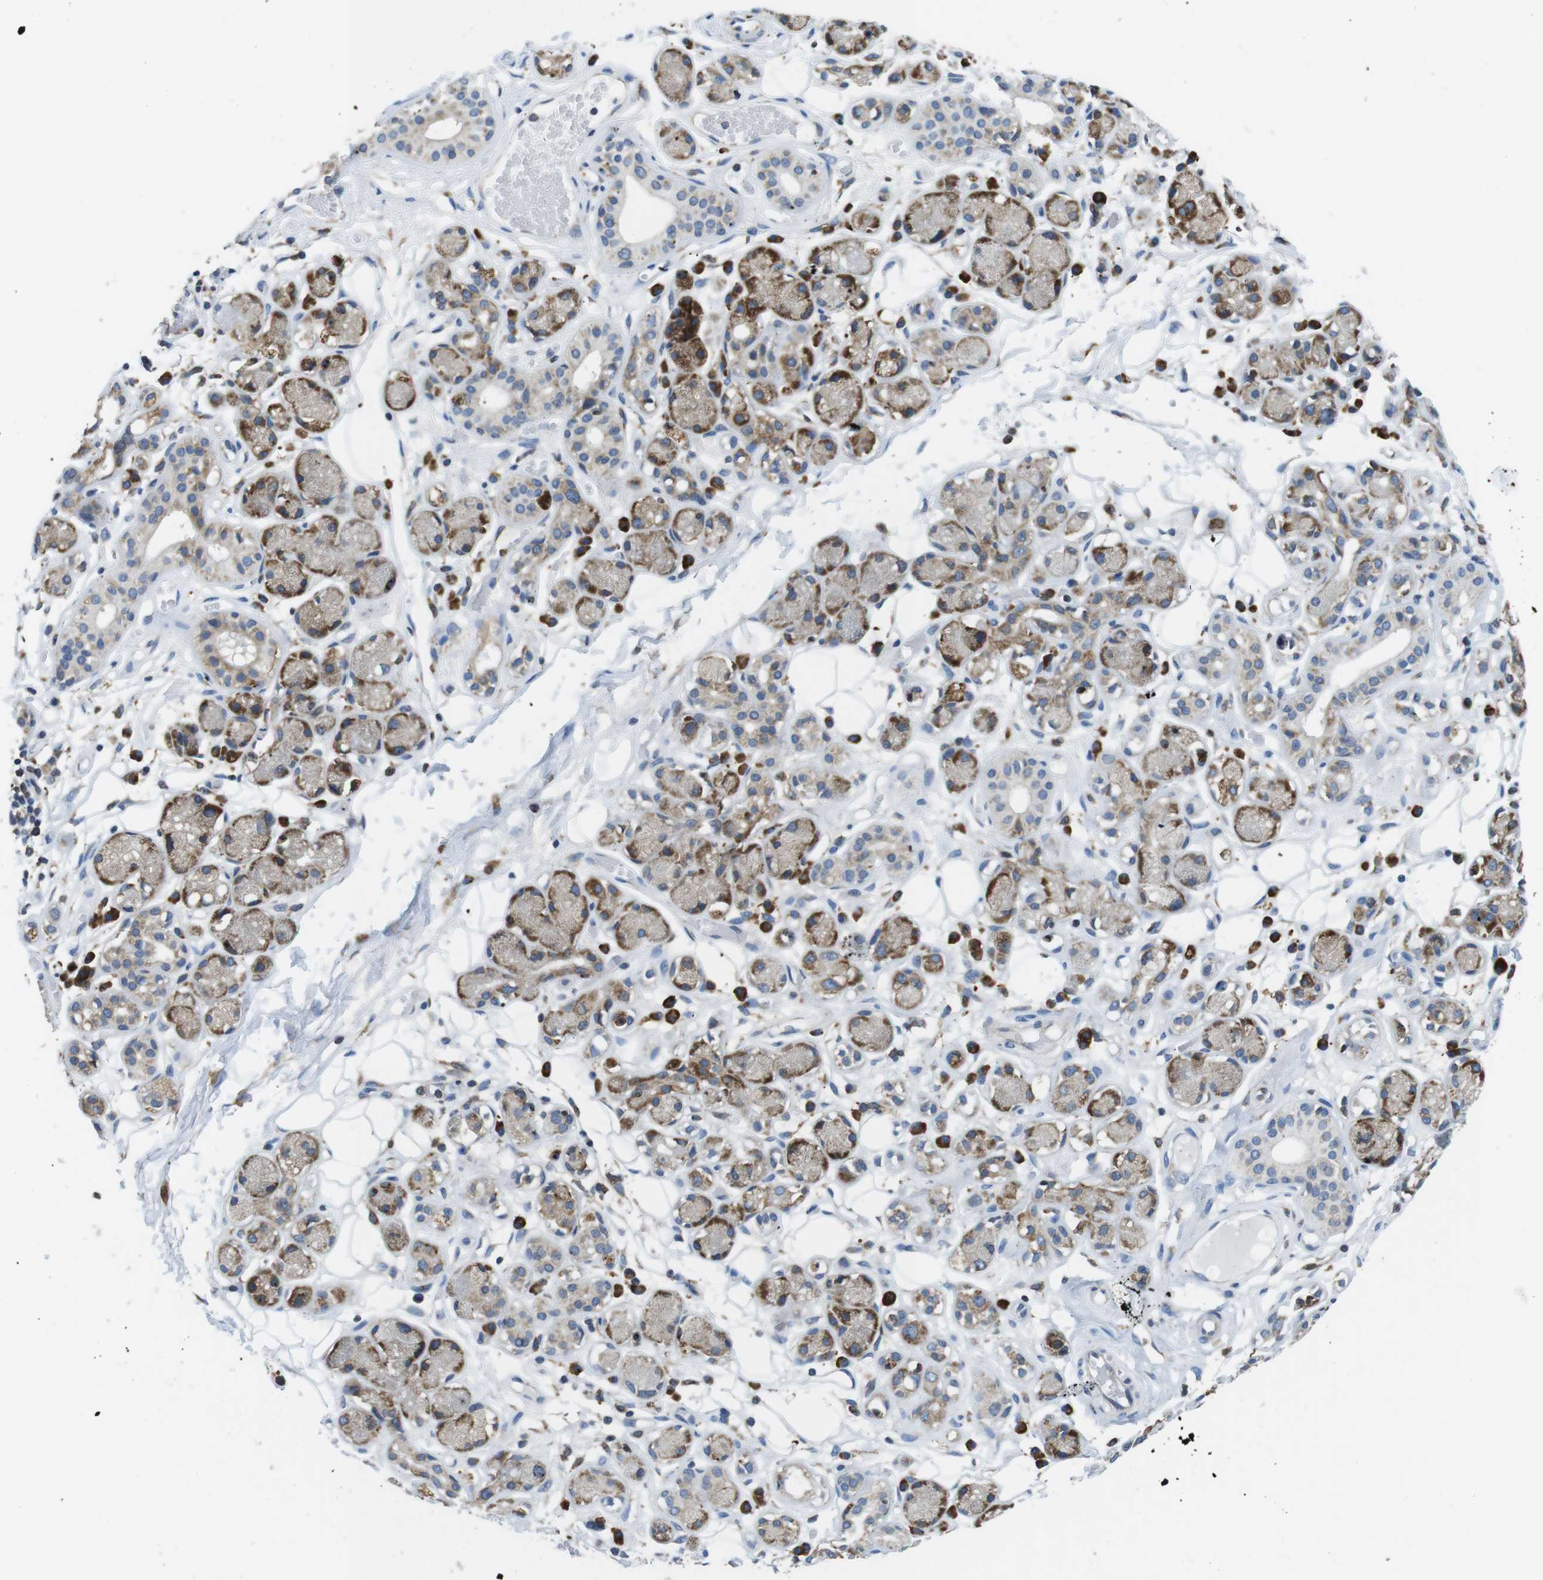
{"staining": {"intensity": "moderate", "quantity": ">75%", "location": "cytoplasmic/membranous"}, "tissue": "adipose tissue", "cell_type": "Adipocytes", "image_type": "normal", "snomed": [{"axis": "morphology", "description": "Normal tissue, NOS"}, {"axis": "morphology", "description": "Inflammation, NOS"}, {"axis": "topography", "description": "Vascular tissue"}, {"axis": "topography", "description": "Salivary gland"}], "caption": "The micrograph displays immunohistochemical staining of normal adipose tissue. There is moderate cytoplasmic/membranous staining is seen in approximately >75% of adipocytes. The staining was performed using DAB (3,3'-diaminobenzidine), with brown indicating positive protein expression. Nuclei are stained blue with hematoxylin.", "gene": "UGGT1", "patient": {"sex": "female", "age": 75}}